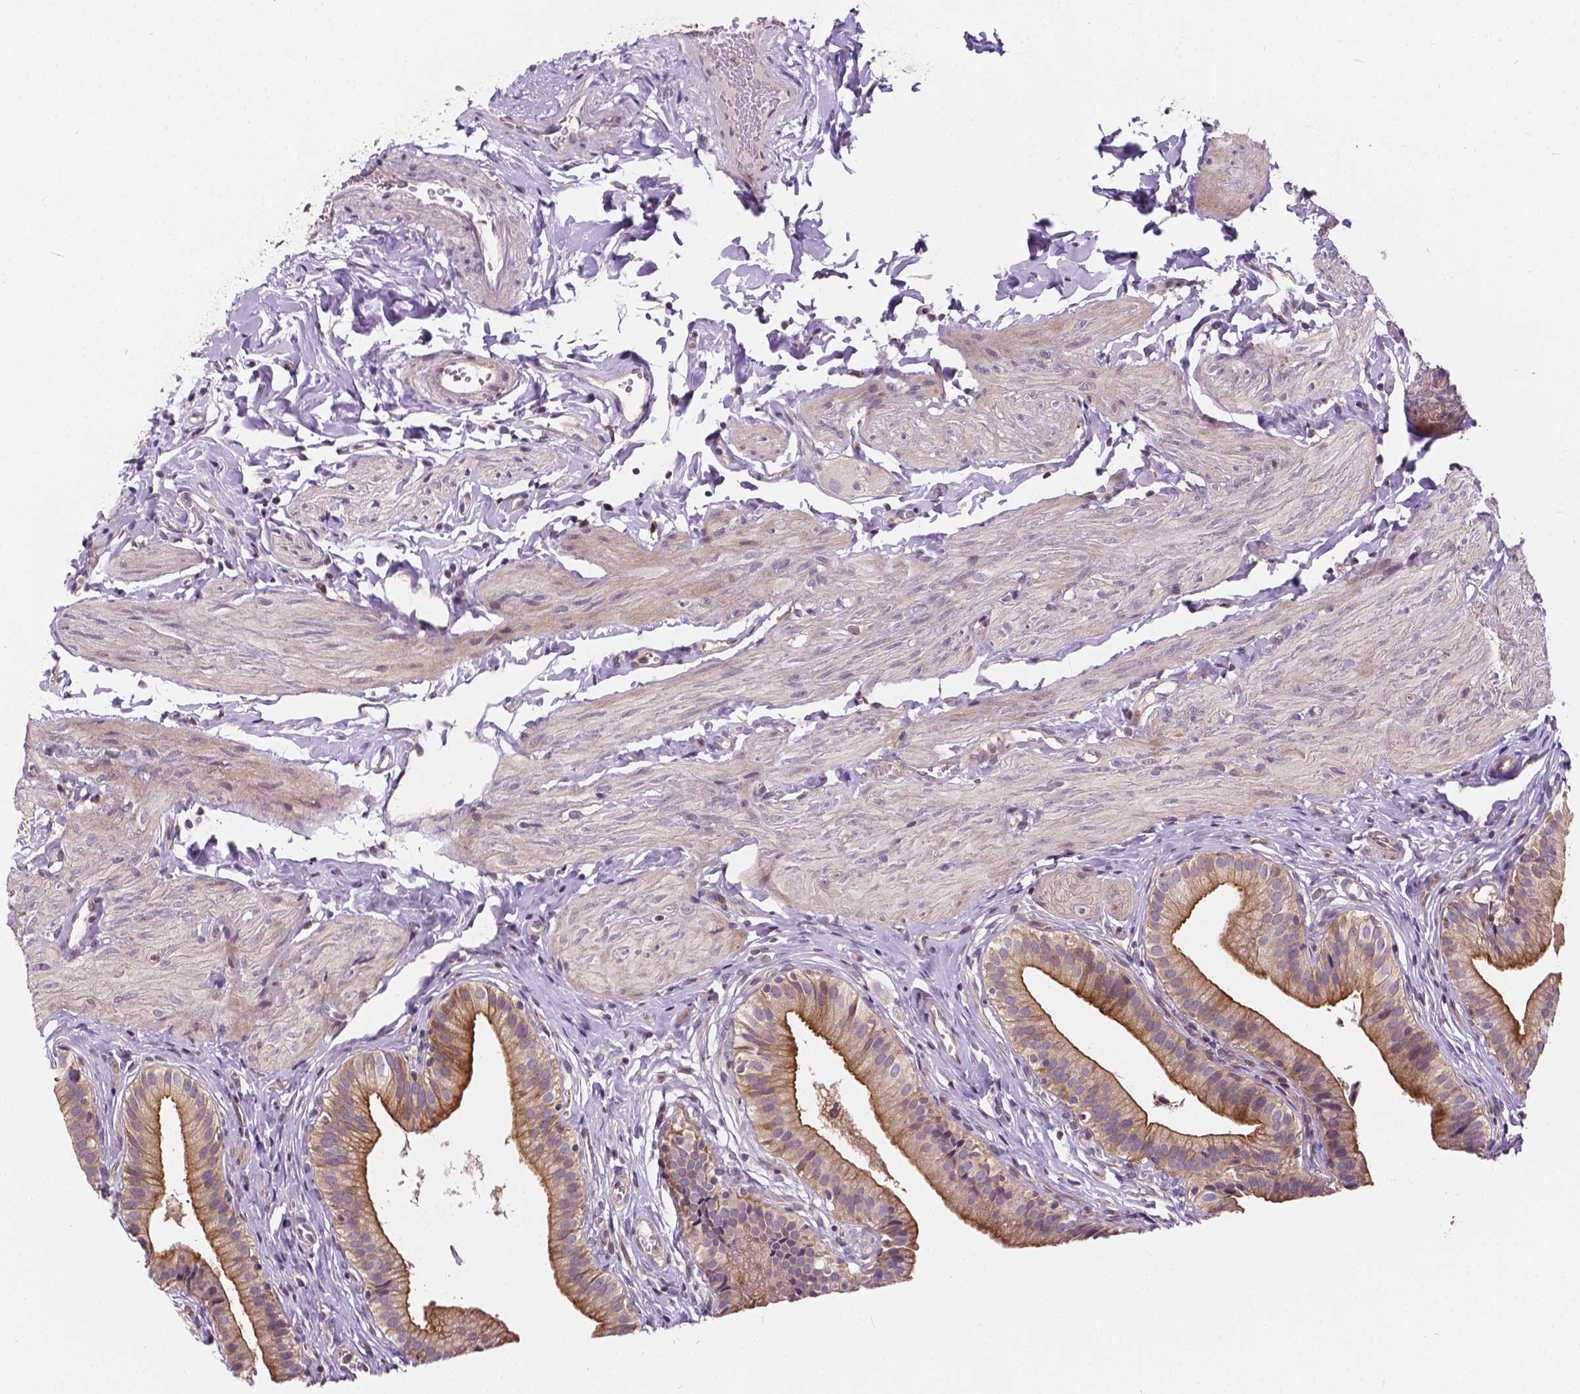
{"staining": {"intensity": "moderate", "quantity": ">75%", "location": "cytoplasmic/membranous"}, "tissue": "gallbladder", "cell_type": "Glandular cells", "image_type": "normal", "snomed": [{"axis": "morphology", "description": "Normal tissue, NOS"}, {"axis": "topography", "description": "Gallbladder"}], "caption": "Brown immunohistochemical staining in benign gallbladder demonstrates moderate cytoplasmic/membranous expression in approximately >75% of glandular cells.", "gene": "INPP5E", "patient": {"sex": "female", "age": 47}}